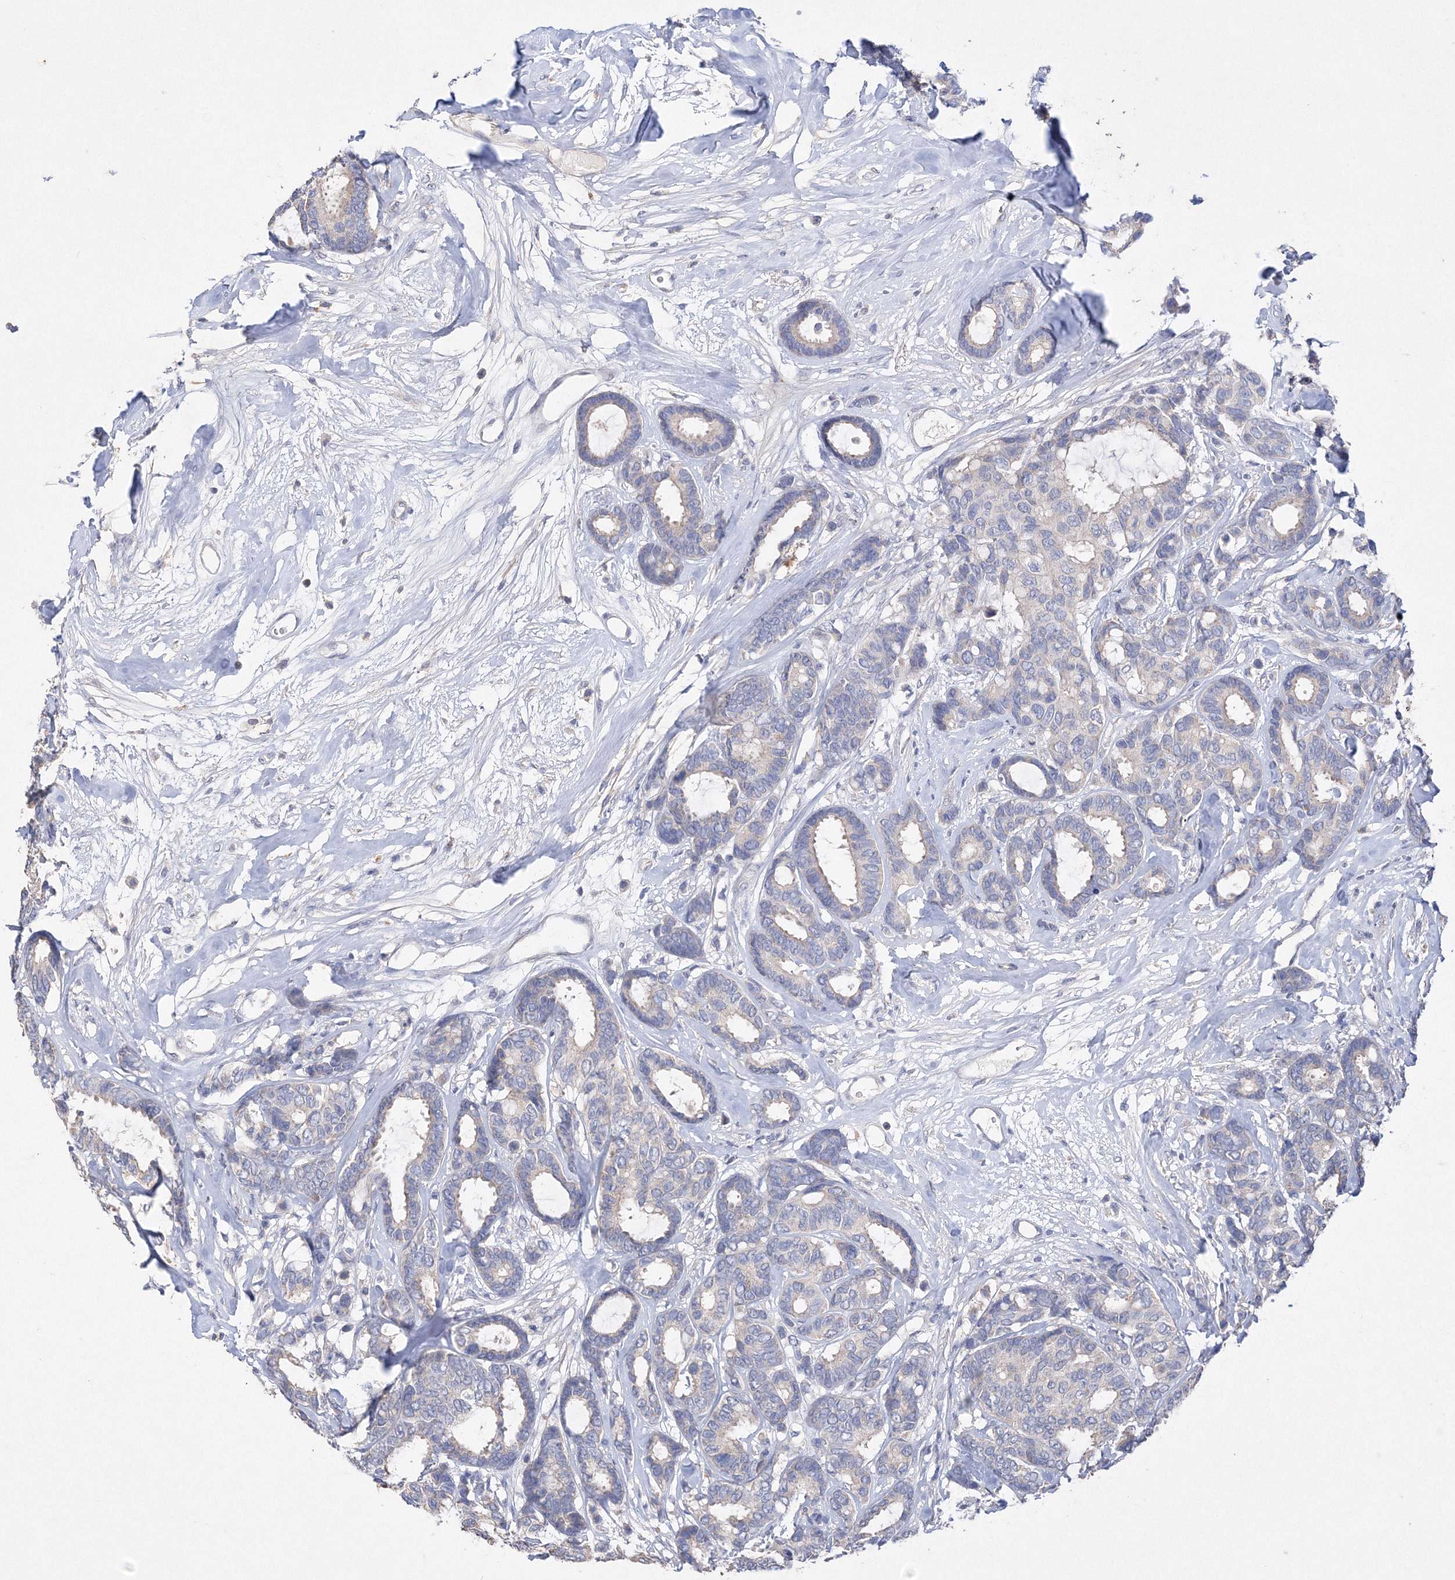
{"staining": {"intensity": "negative", "quantity": "none", "location": "none"}, "tissue": "breast cancer", "cell_type": "Tumor cells", "image_type": "cancer", "snomed": [{"axis": "morphology", "description": "Duct carcinoma"}, {"axis": "topography", "description": "Breast"}], "caption": "Immunohistochemistry of infiltrating ductal carcinoma (breast) displays no staining in tumor cells. (Immunohistochemistry, brightfield microscopy, high magnification).", "gene": "GLS", "patient": {"sex": "female", "age": 87}}